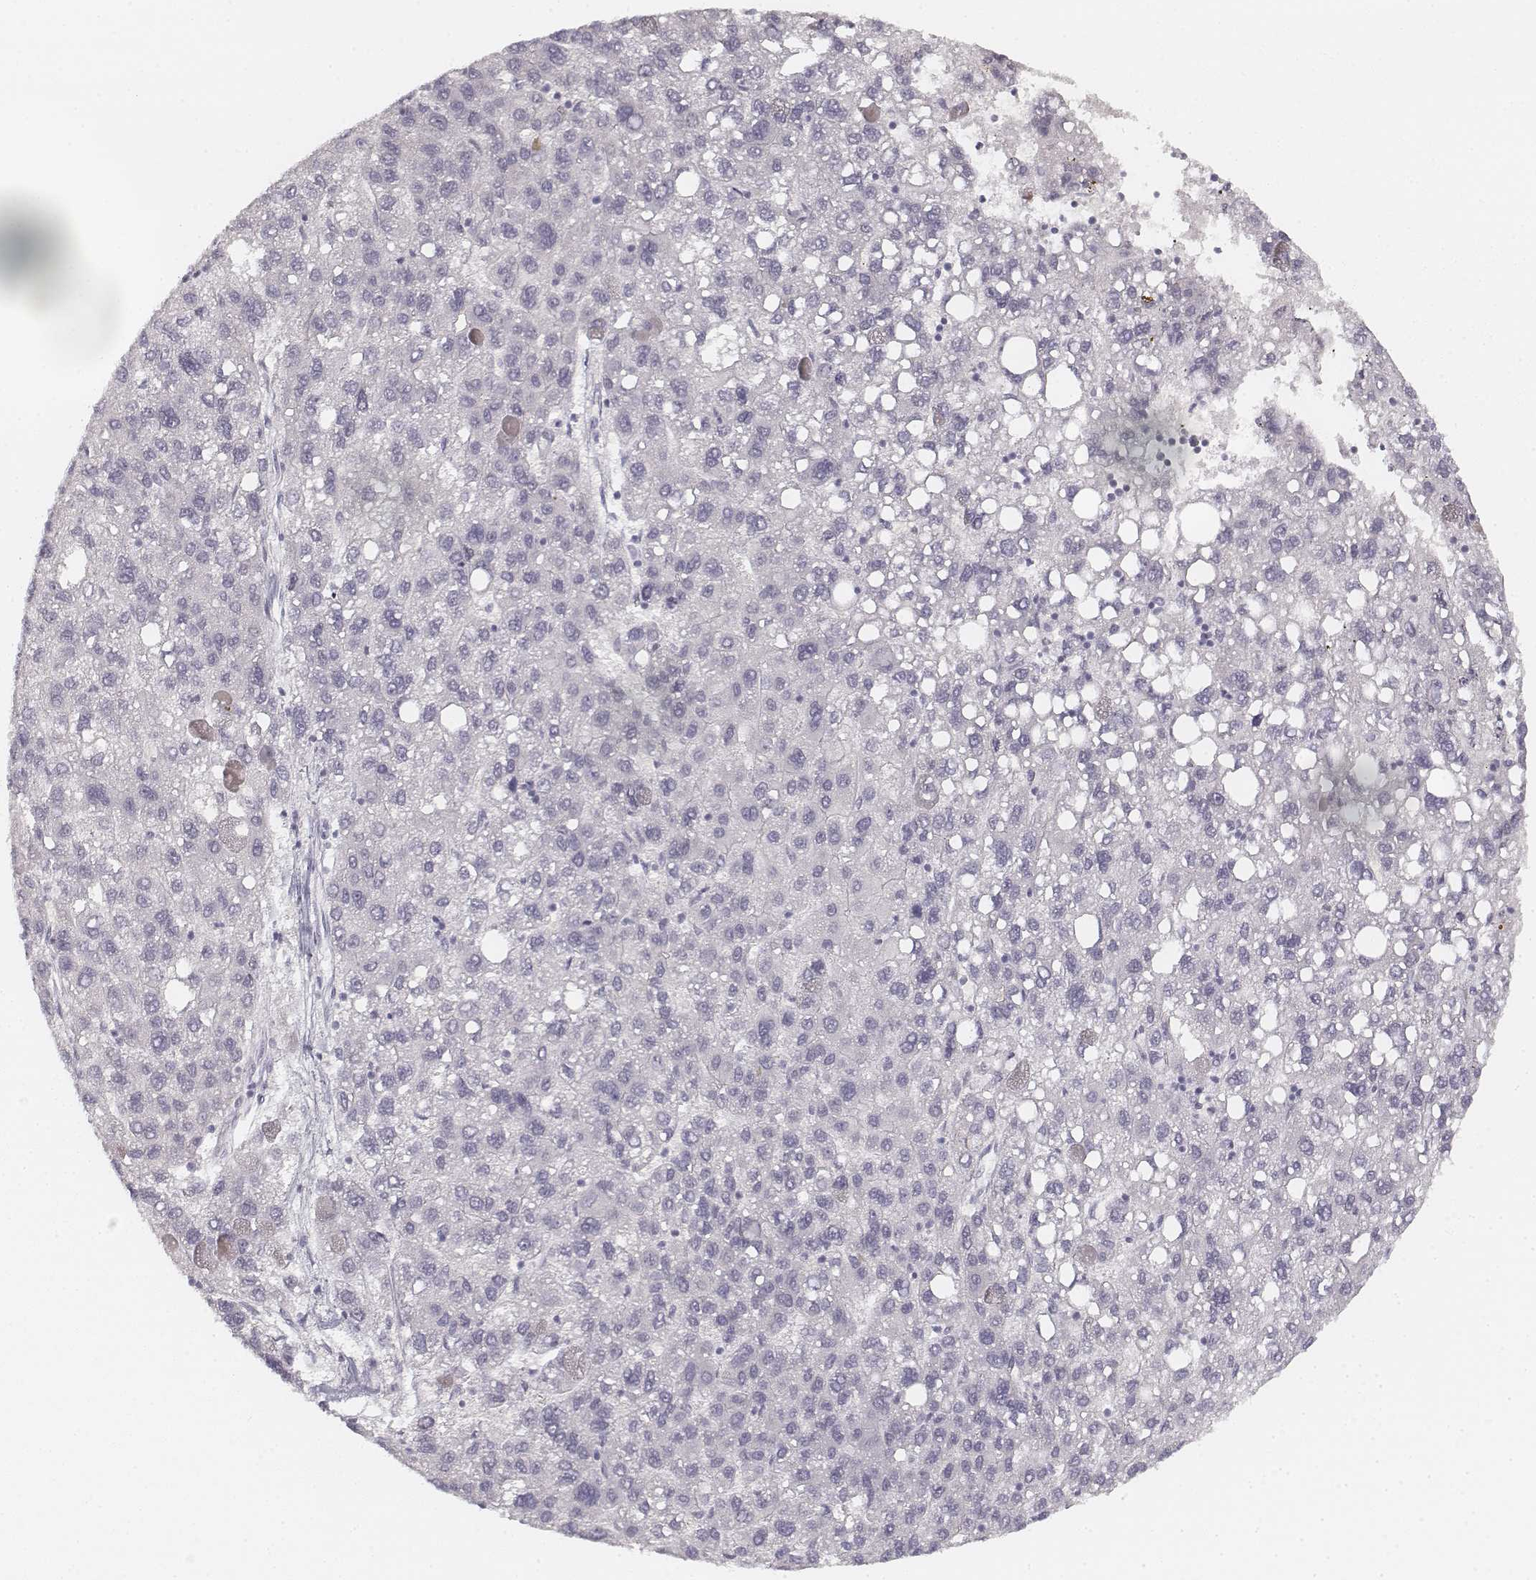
{"staining": {"intensity": "negative", "quantity": "none", "location": "none"}, "tissue": "liver cancer", "cell_type": "Tumor cells", "image_type": "cancer", "snomed": [{"axis": "morphology", "description": "Carcinoma, Hepatocellular, NOS"}, {"axis": "topography", "description": "Liver"}], "caption": "High magnification brightfield microscopy of liver cancer (hepatocellular carcinoma) stained with DAB (brown) and counterstained with hematoxylin (blue): tumor cells show no significant positivity.", "gene": "DSG4", "patient": {"sex": "female", "age": 82}}